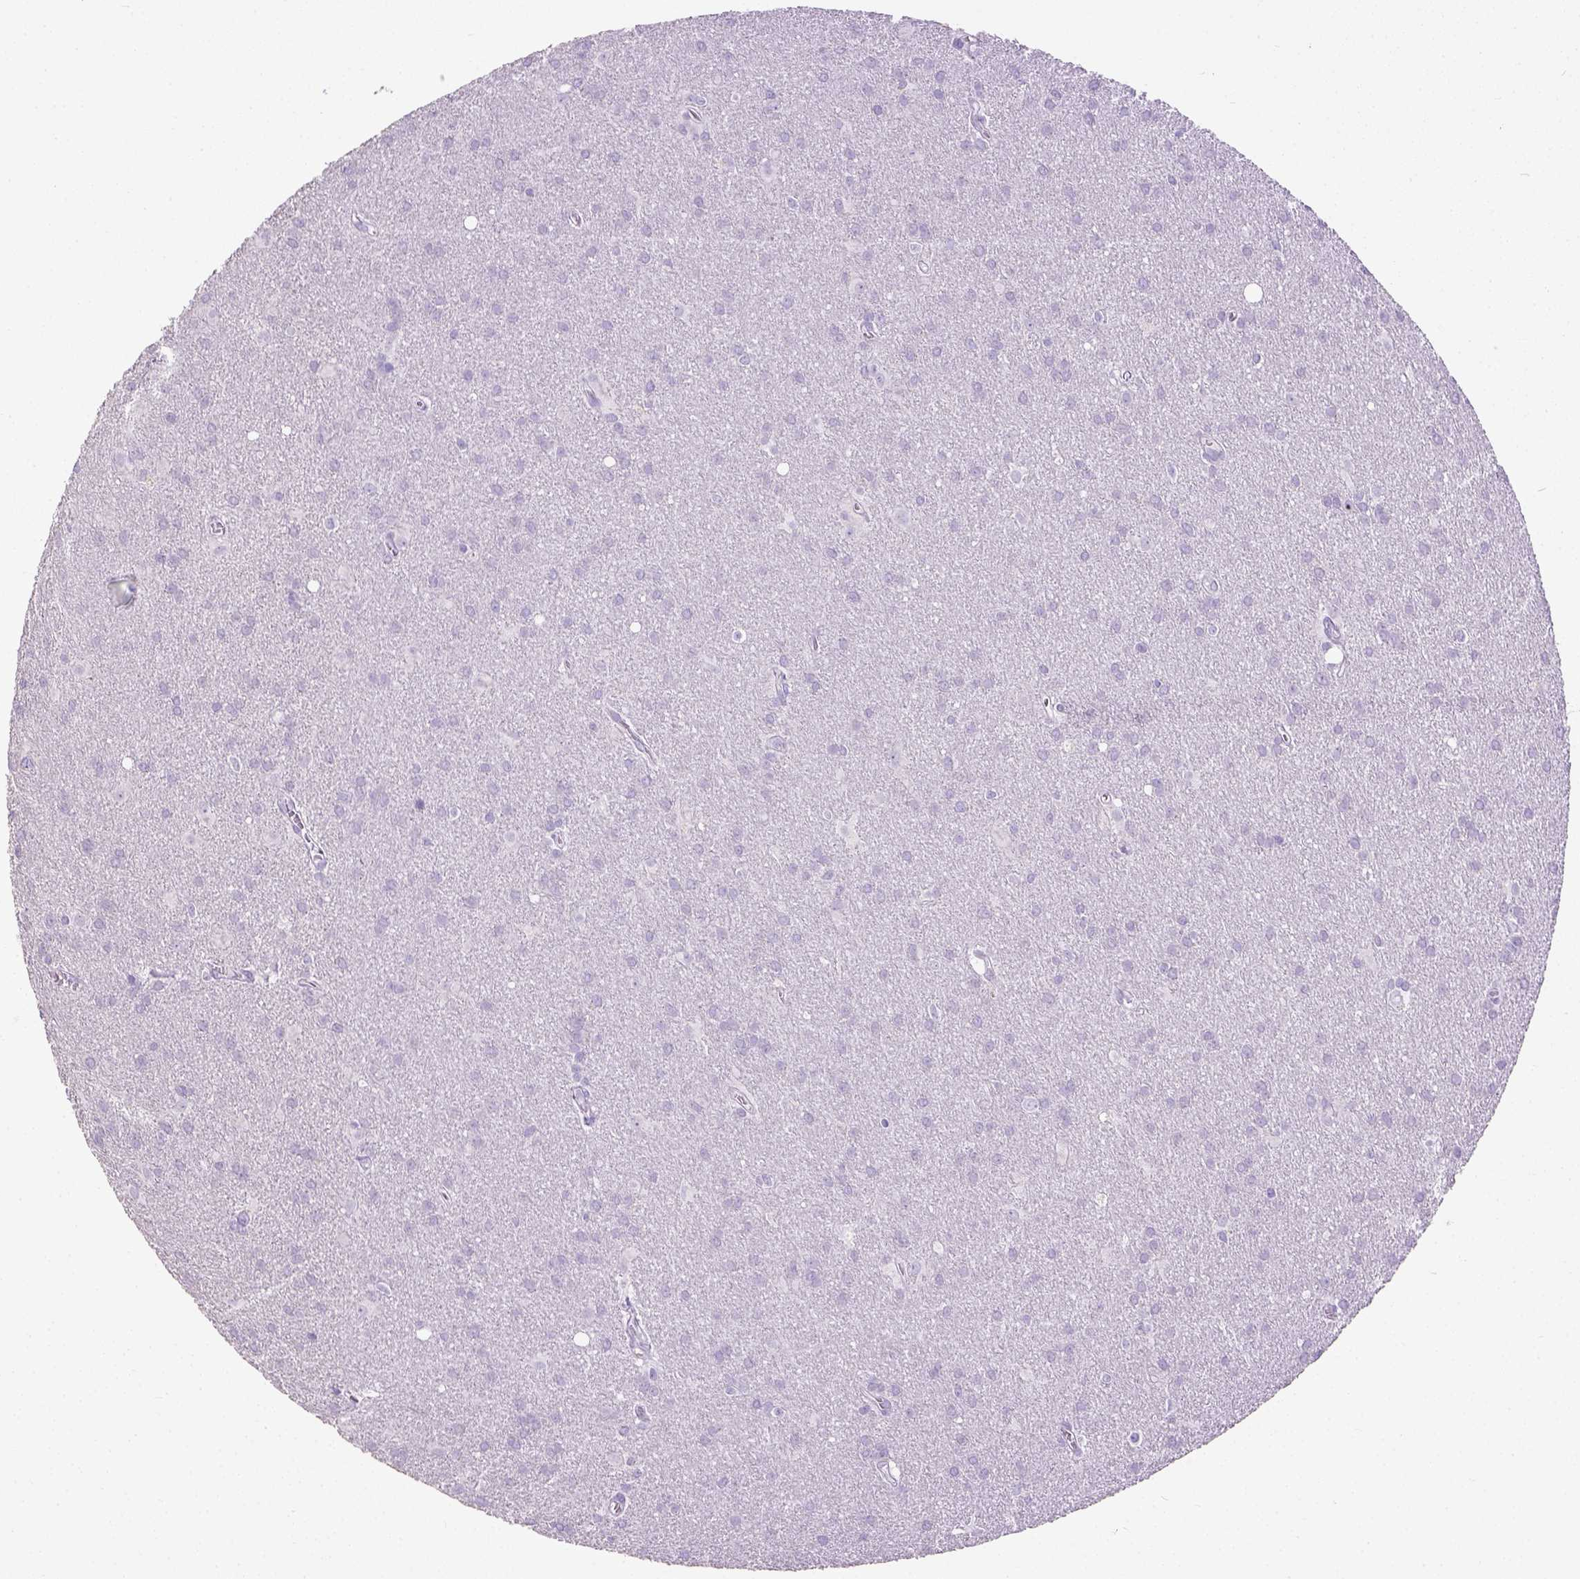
{"staining": {"intensity": "negative", "quantity": "none", "location": "none"}, "tissue": "glioma", "cell_type": "Tumor cells", "image_type": "cancer", "snomed": [{"axis": "morphology", "description": "Glioma, malignant, Low grade"}, {"axis": "topography", "description": "Brain"}], "caption": "An immunohistochemistry micrograph of glioma is shown. There is no staining in tumor cells of glioma.", "gene": "LGSN", "patient": {"sex": "male", "age": 58}}